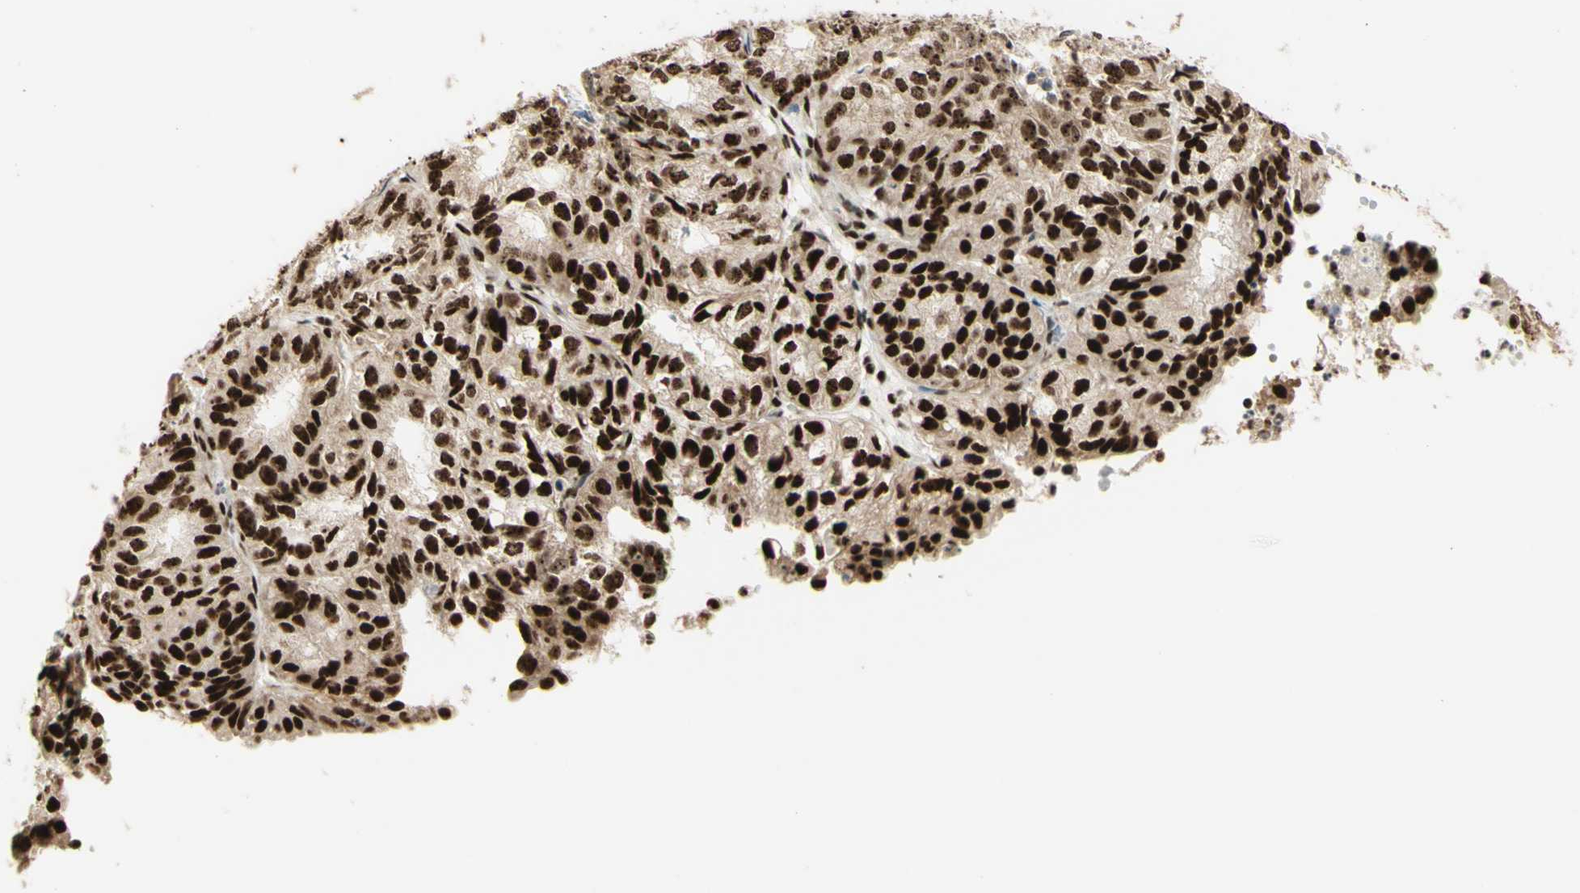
{"staining": {"intensity": "strong", "quantity": ">75%", "location": "nuclear"}, "tissue": "endometrial cancer", "cell_type": "Tumor cells", "image_type": "cancer", "snomed": [{"axis": "morphology", "description": "Adenocarcinoma, NOS"}, {"axis": "topography", "description": "Uterus"}], "caption": "Adenocarcinoma (endometrial) tissue shows strong nuclear positivity in about >75% of tumor cells, visualized by immunohistochemistry. (DAB IHC, brown staining for protein, blue staining for nuclei).", "gene": "DHX9", "patient": {"sex": "female", "age": 60}}